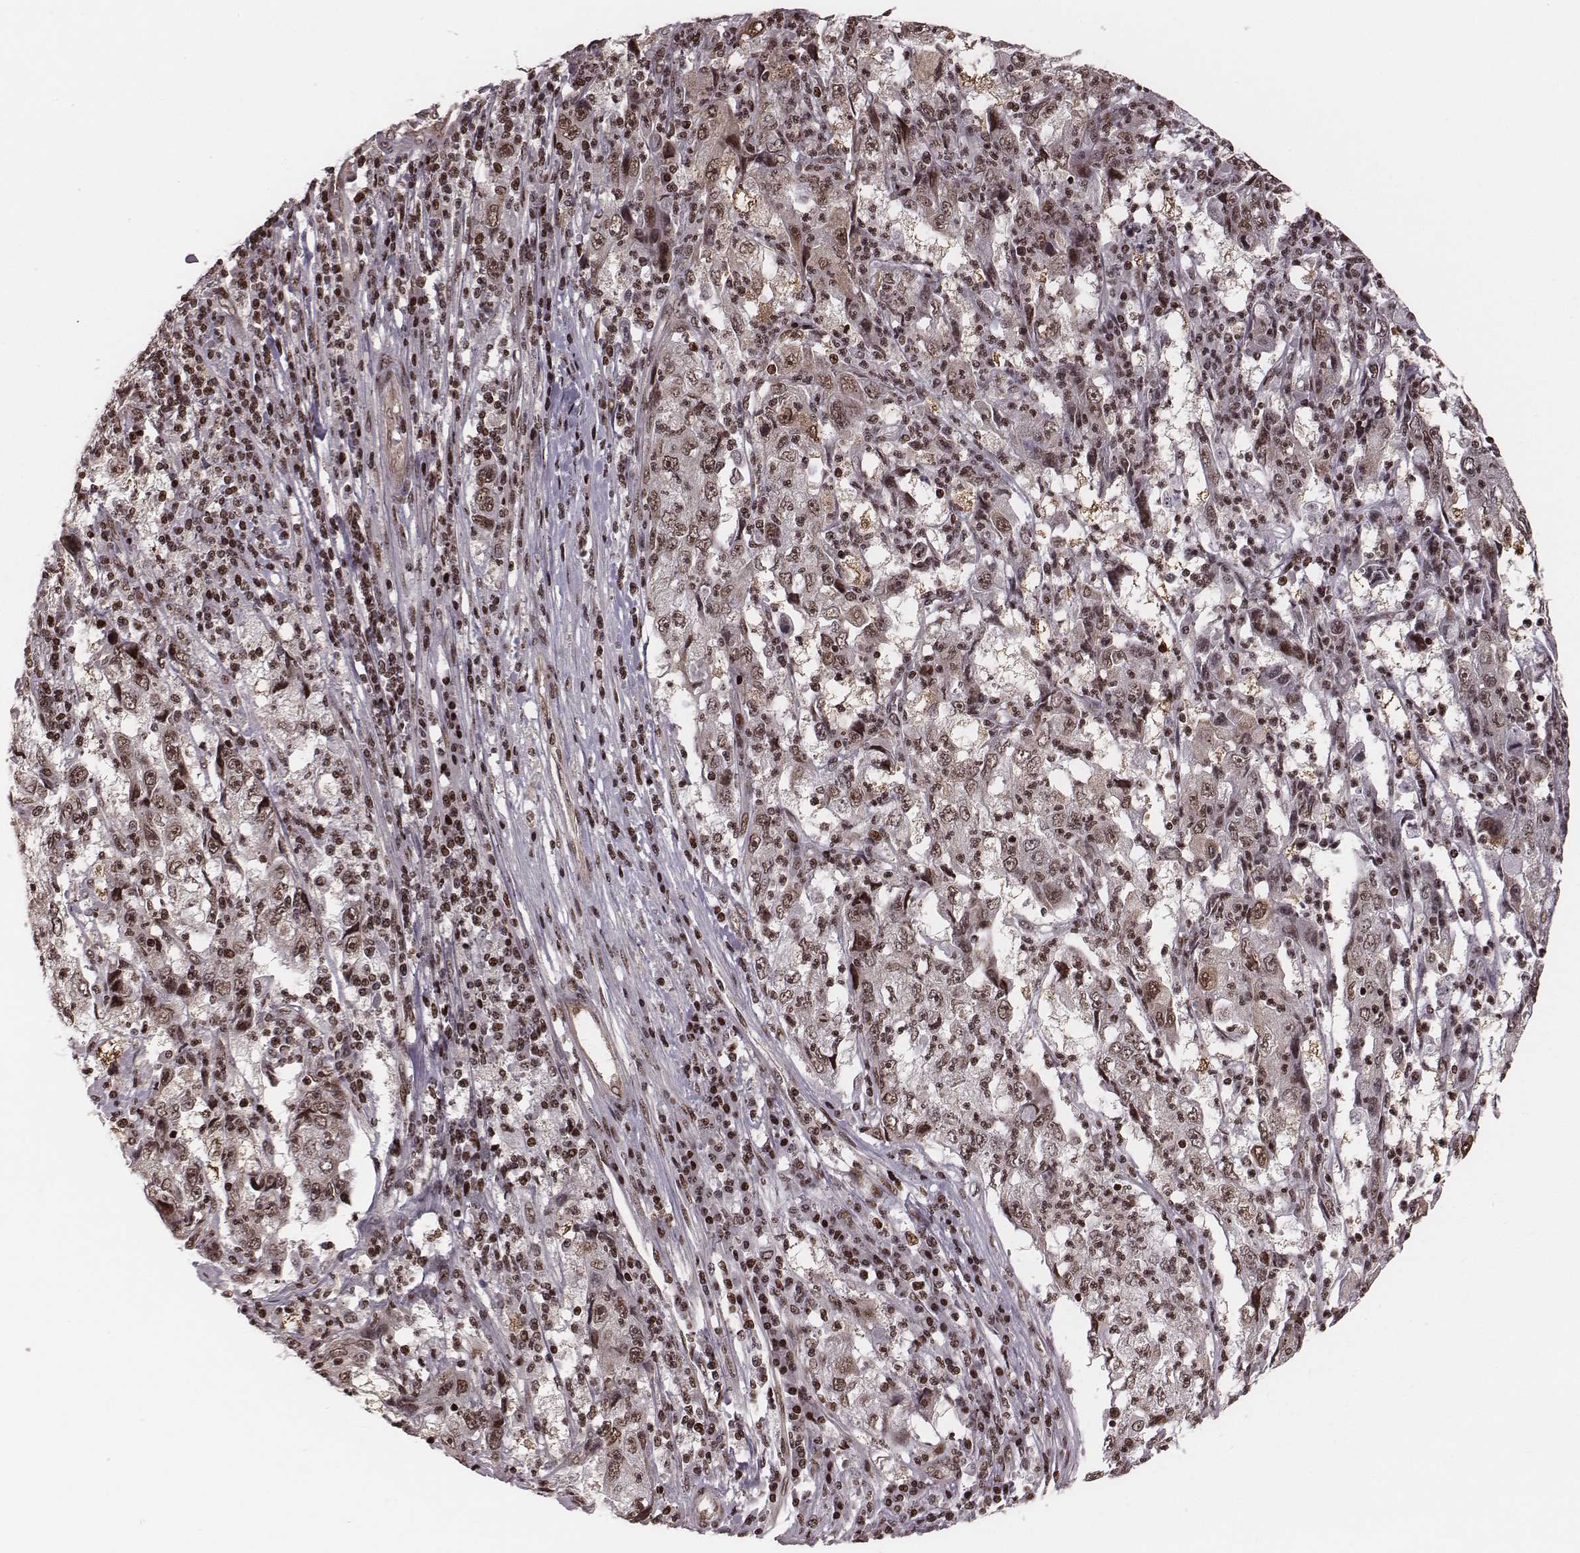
{"staining": {"intensity": "moderate", "quantity": "25%-75%", "location": "nuclear"}, "tissue": "cervical cancer", "cell_type": "Tumor cells", "image_type": "cancer", "snomed": [{"axis": "morphology", "description": "Squamous cell carcinoma, NOS"}, {"axis": "topography", "description": "Cervix"}], "caption": "Immunohistochemical staining of cervical cancer (squamous cell carcinoma) shows moderate nuclear protein positivity in about 25%-75% of tumor cells.", "gene": "VRK3", "patient": {"sex": "female", "age": 36}}